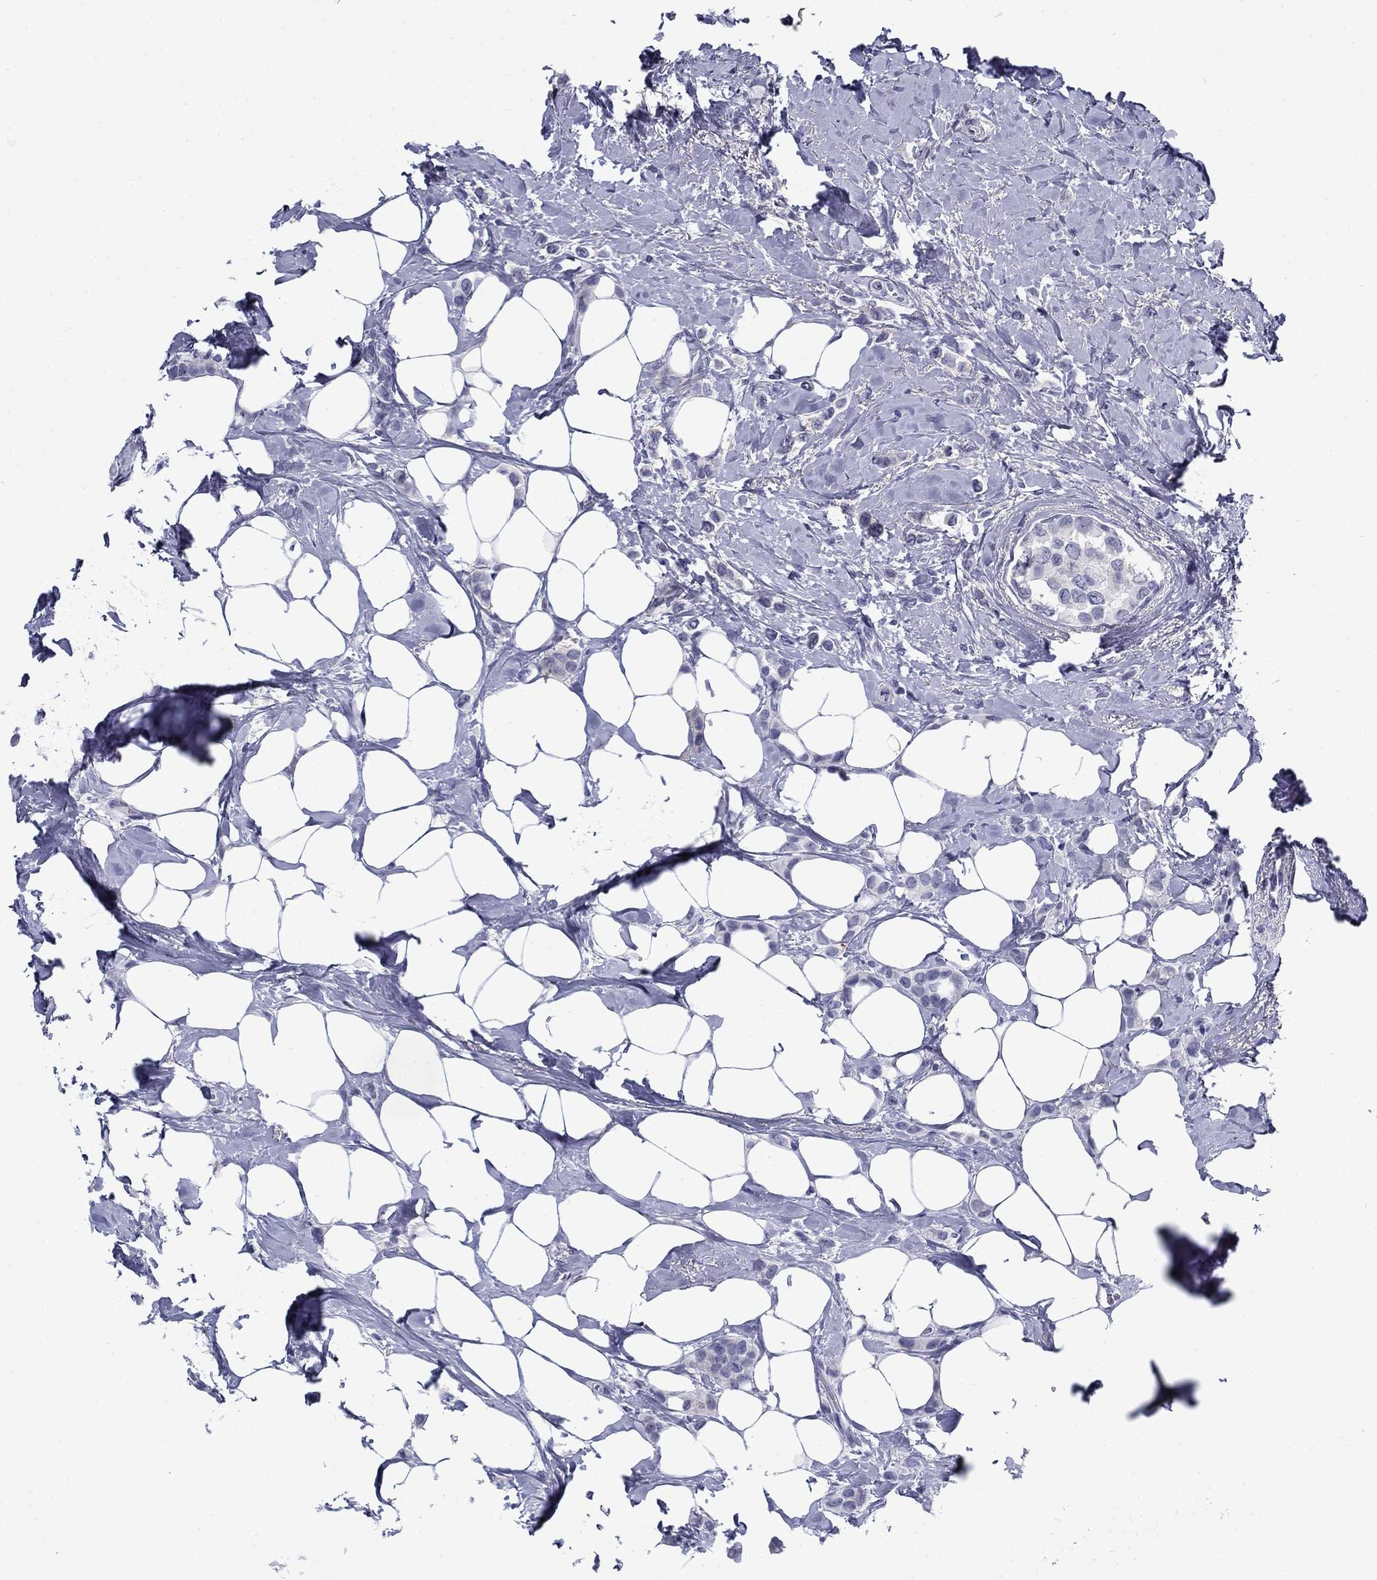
{"staining": {"intensity": "negative", "quantity": "none", "location": "none"}, "tissue": "breast cancer", "cell_type": "Tumor cells", "image_type": "cancer", "snomed": [{"axis": "morphology", "description": "Lobular carcinoma"}, {"axis": "topography", "description": "Breast"}], "caption": "IHC of human lobular carcinoma (breast) shows no expression in tumor cells.", "gene": "C4orf19", "patient": {"sex": "female", "age": 66}}